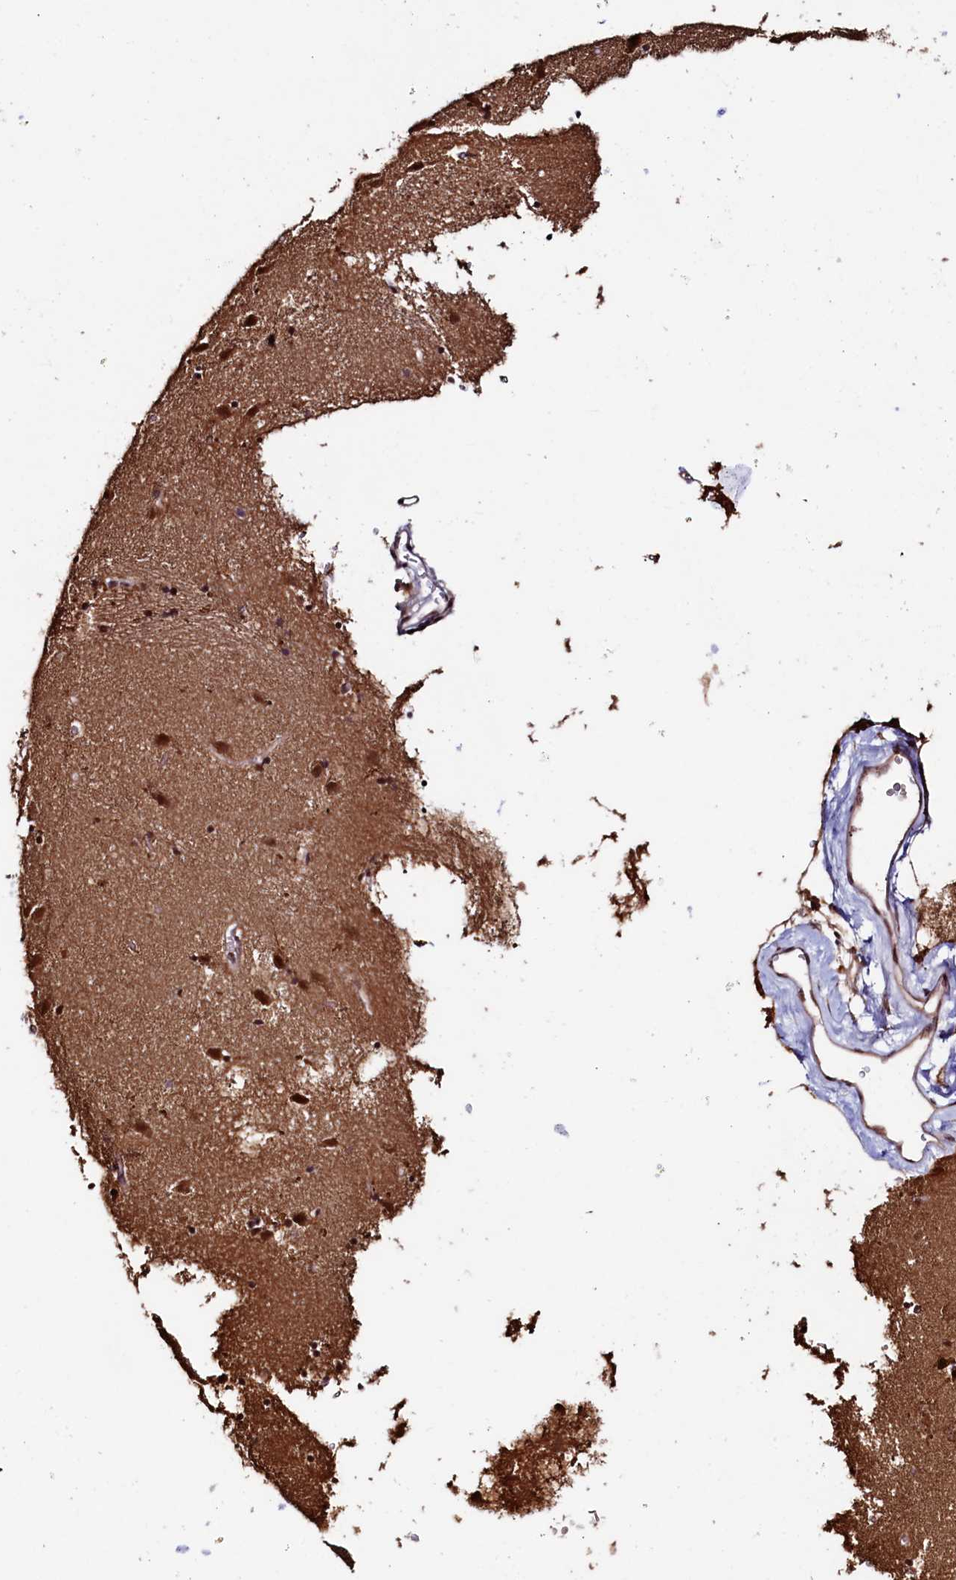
{"staining": {"intensity": "moderate", "quantity": "25%-75%", "location": "cytoplasmic/membranous,nuclear"}, "tissue": "caudate", "cell_type": "Glial cells", "image_type": "normal", "snomed": [{"axis": "morphology", "description": "Normal tissue, NOS"}, {"axis": "topography", "description": "Lateral ventricle wall"}], "caption": "Approximately 25%-75% of glial cells in normal human caudate reveal moderate cytoplasmic/membranous,nuclear protein staining as visualized by brown immunohistochemical staining.", "gene": "LEO1", "patient": {"sex": "male", "age": 70}}